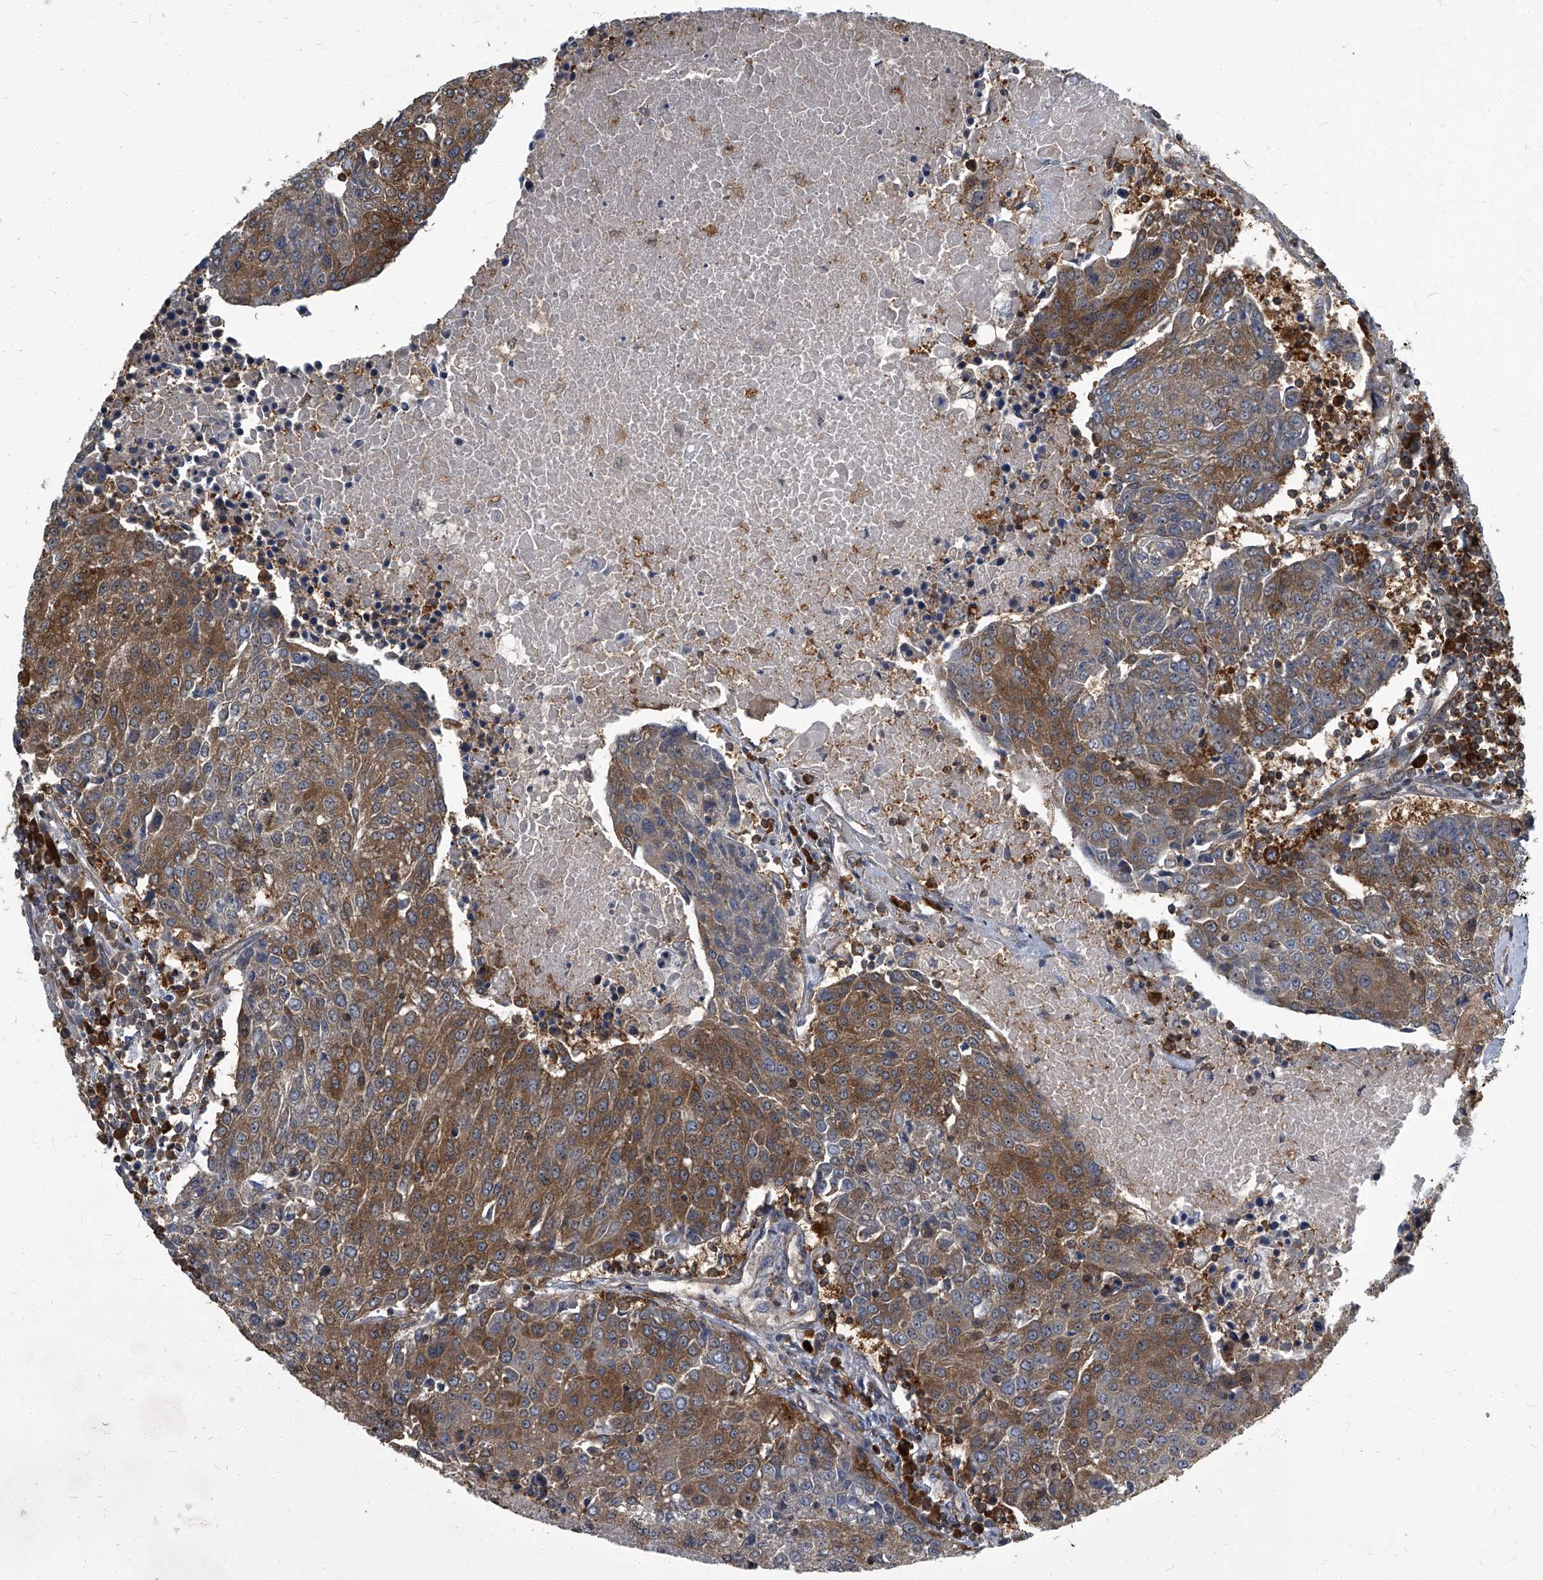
{"staining": {"intensity": "moderate", "quantity": ">75%", "location": "cytoplasmic/membranous"}, "tissue": "urothelial cancer", "cell_type": "Tumor cells", "image_type": "cancer", "snomed": [{"axis": "morphology", "description": "Urothelial carcinoma, High grade"}, {"axis": "topography", "description": "Urinary bladder"}], "caption": "Protein expression by immunohistochemistry shows moderate cytoplasmic/membranous positivity in about >75% of tumor cells in urothelial cancer.", "gene": "CDV3", "patient": {"sex": "female", "age": 85}}